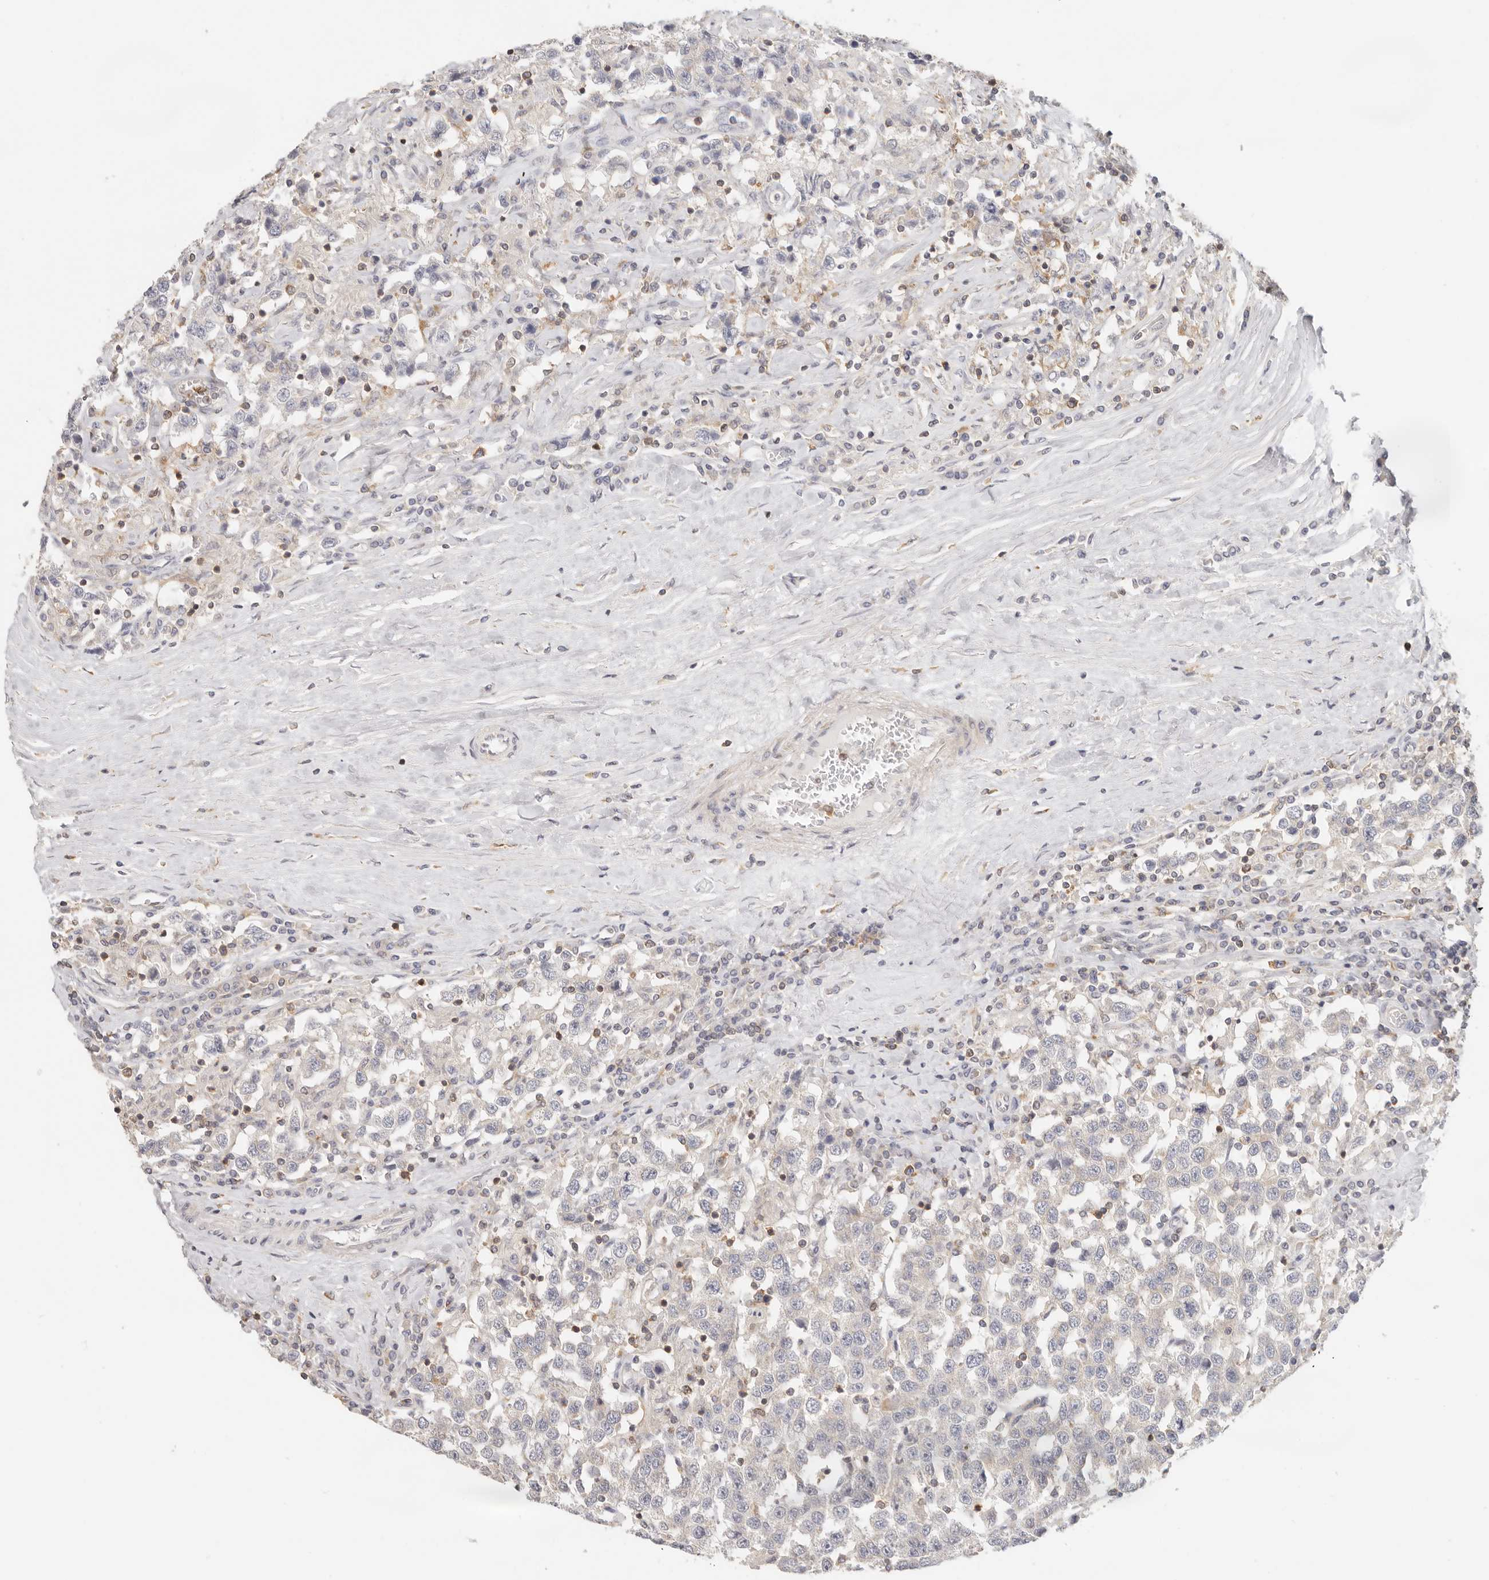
{"staining": {"intensity": "negative", "quantity": "none", "location": "none"}, "tissue": "testis cancer", "cell_type": "Tumor cells", "image_type": "cancer", "snomed": [{"axis": "morphology", "description": "Seminoma, NOS"}, {"axis": "topography", "description": "Testis"}], "caption": "The immunohistochemistry (IHC) photomicrograph has no significant staining in tumor cells of testis cancer tissue.", "gene": "ANXA9", "patient": {"sex": "male", "age": 41}}